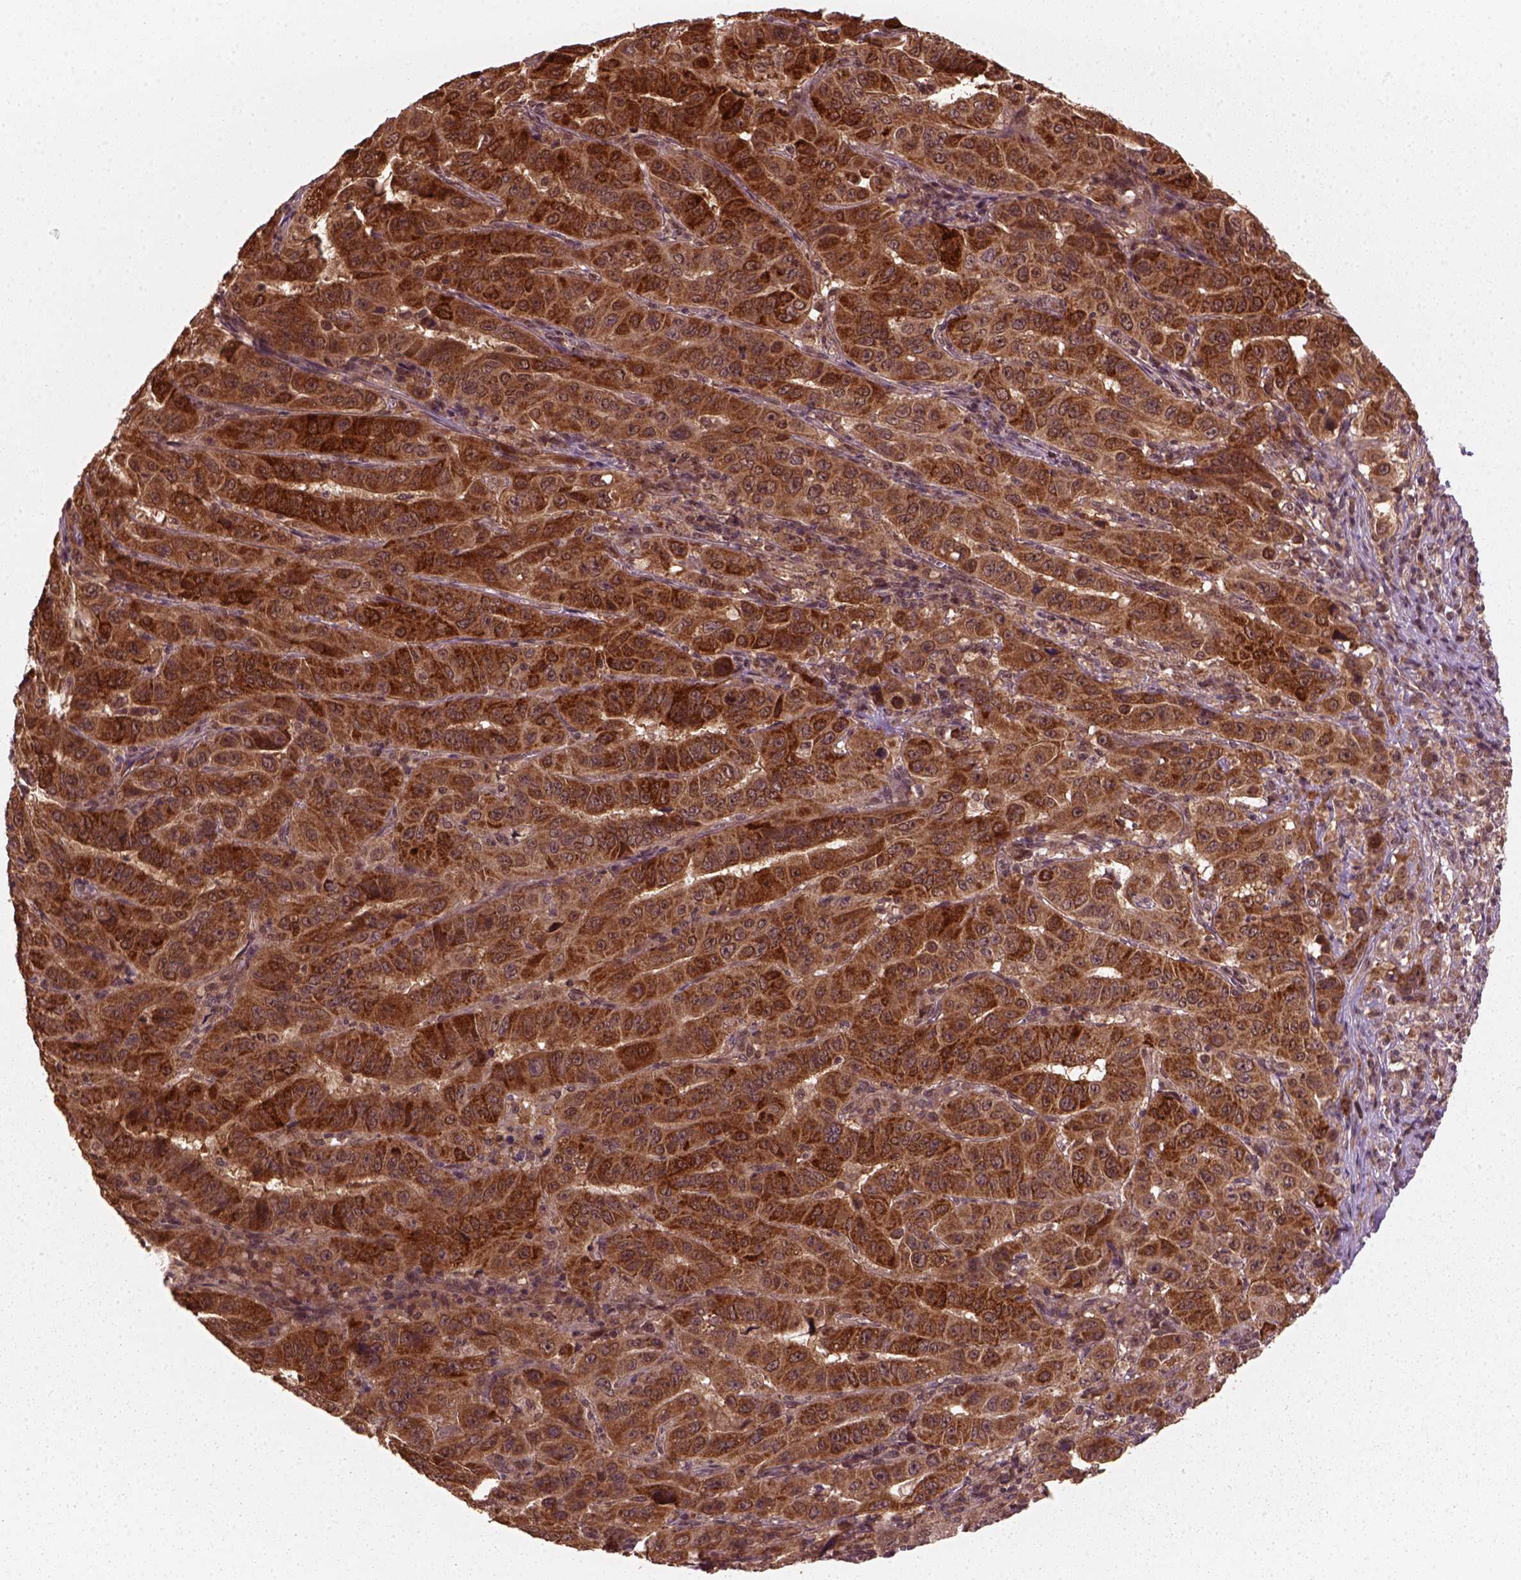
{"staining": {"intensity": "strong", "quantity": ">75%", "location": "cytoplasmic/membranous"}, "tissue": "pancreatic cancer", "cell_type": "Tumor cells", "image_type": "cancer", "snomed": [{"axis": "morphology", "description": "Adenocarcinoma, NOS"}, {"axis": "topography", "description": "Pancreas"}], "caption": "This photomicrograph demonstrates IHC staining of human adenocarcinoma (pancreatic), with high strong cytoplasmic/membranous expression in about >75% of tumor cells.", "gene": "NUDT9", "patient": {"sex": "male", "age": 63}}